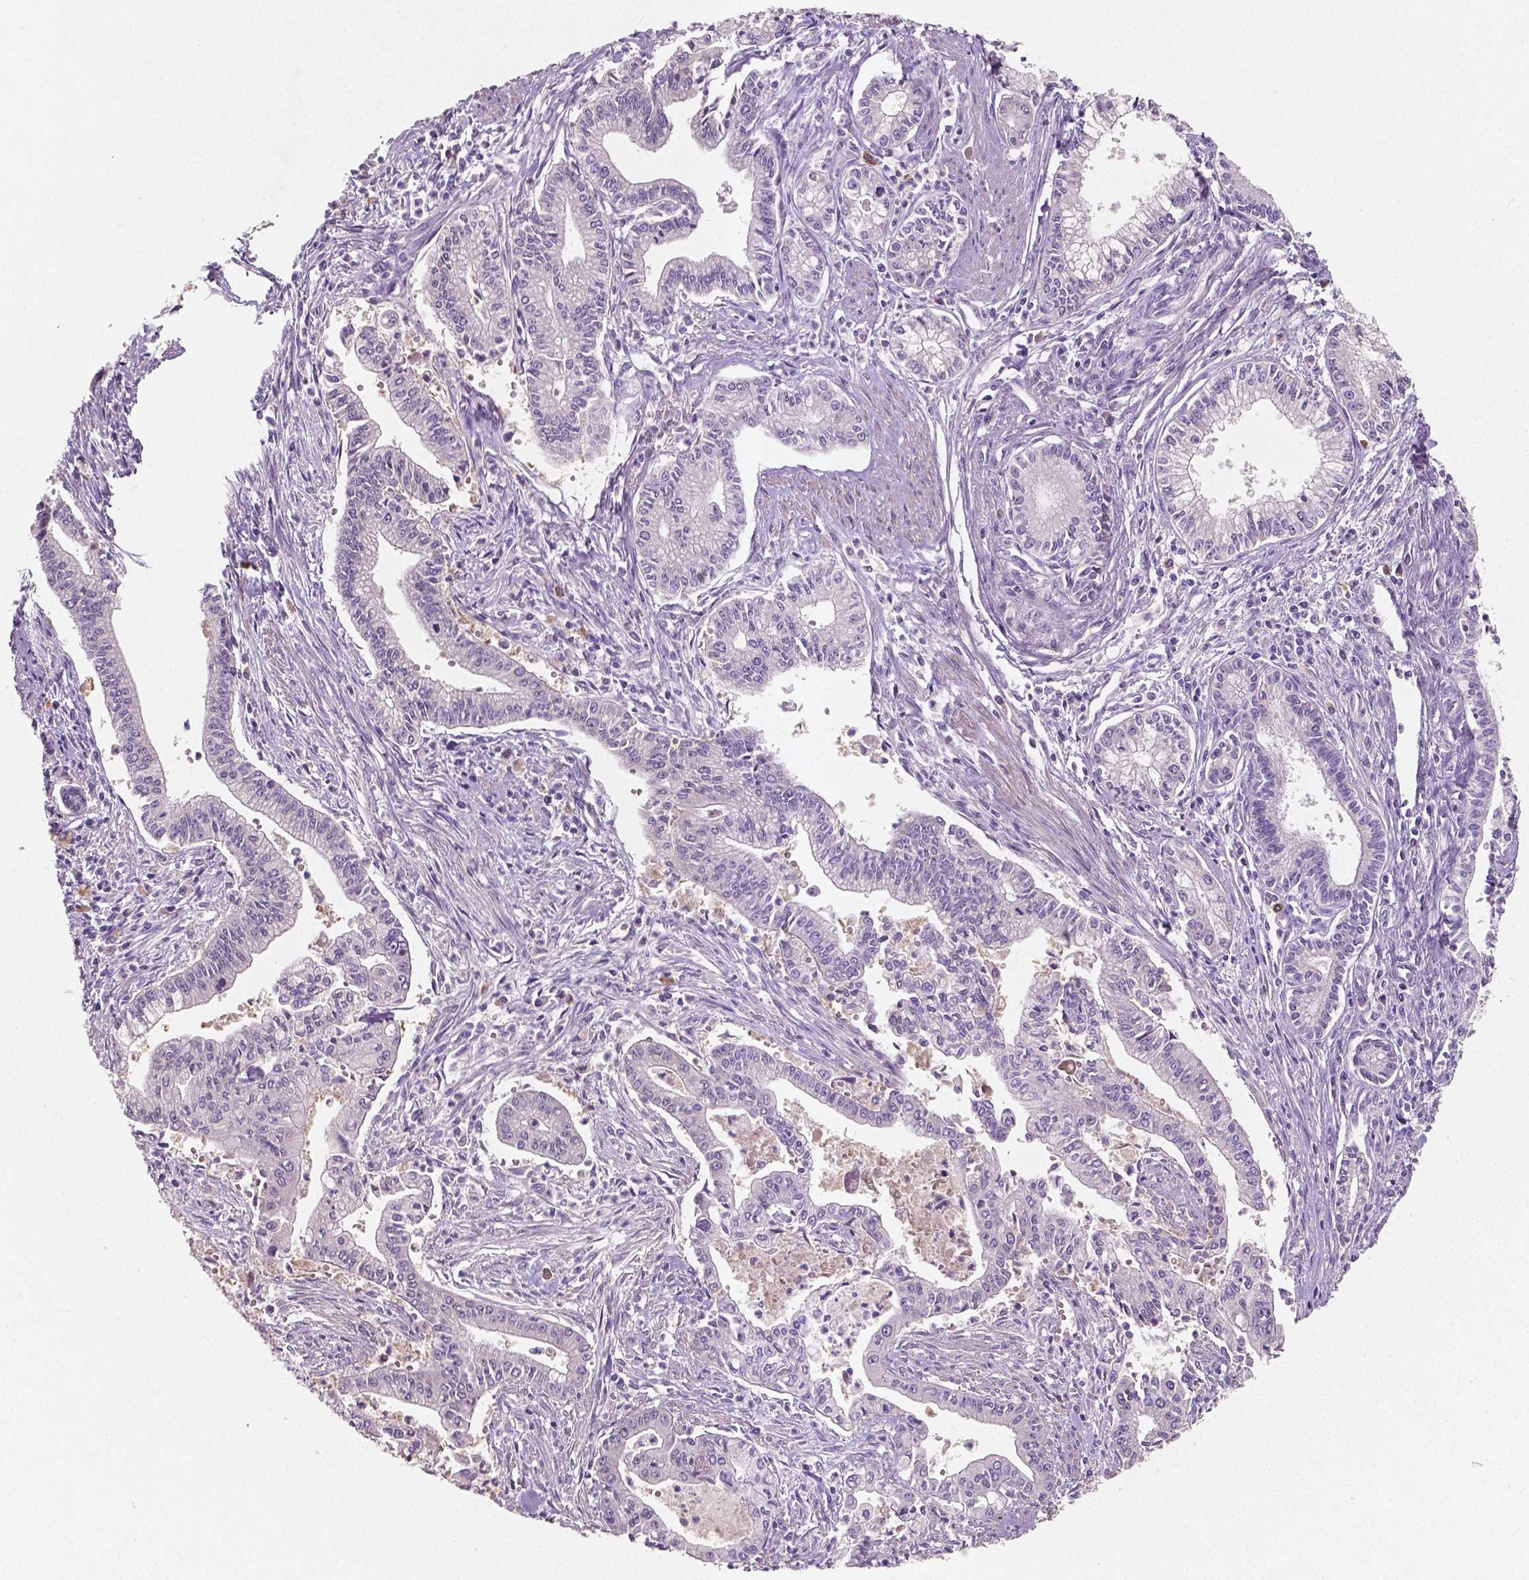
{"staining": {"intensity": "negative", "quantity": "none", "location": "none"}, "tissue": "pancreatic cancer", "cell_type": "Tumor cells", "image_type": "cancer", "snomed": [{"axis": "morphology", "description": "Adenocarcinoma, NOS"}, {"axis": "topography", "description": "Pancreas"}], "caption": "Tumor cells show no significant expression in adenocarcinoma (pancreatic). Brightfield microscopy of immunohistochemistry (IHC) stained with DAB (3,3'-diaminobenzidine) (brown) and hematoxylin (blue), captured at high magnification.", "gene": "LSM14B", "patient": {"sex": "female", "age": 65}}